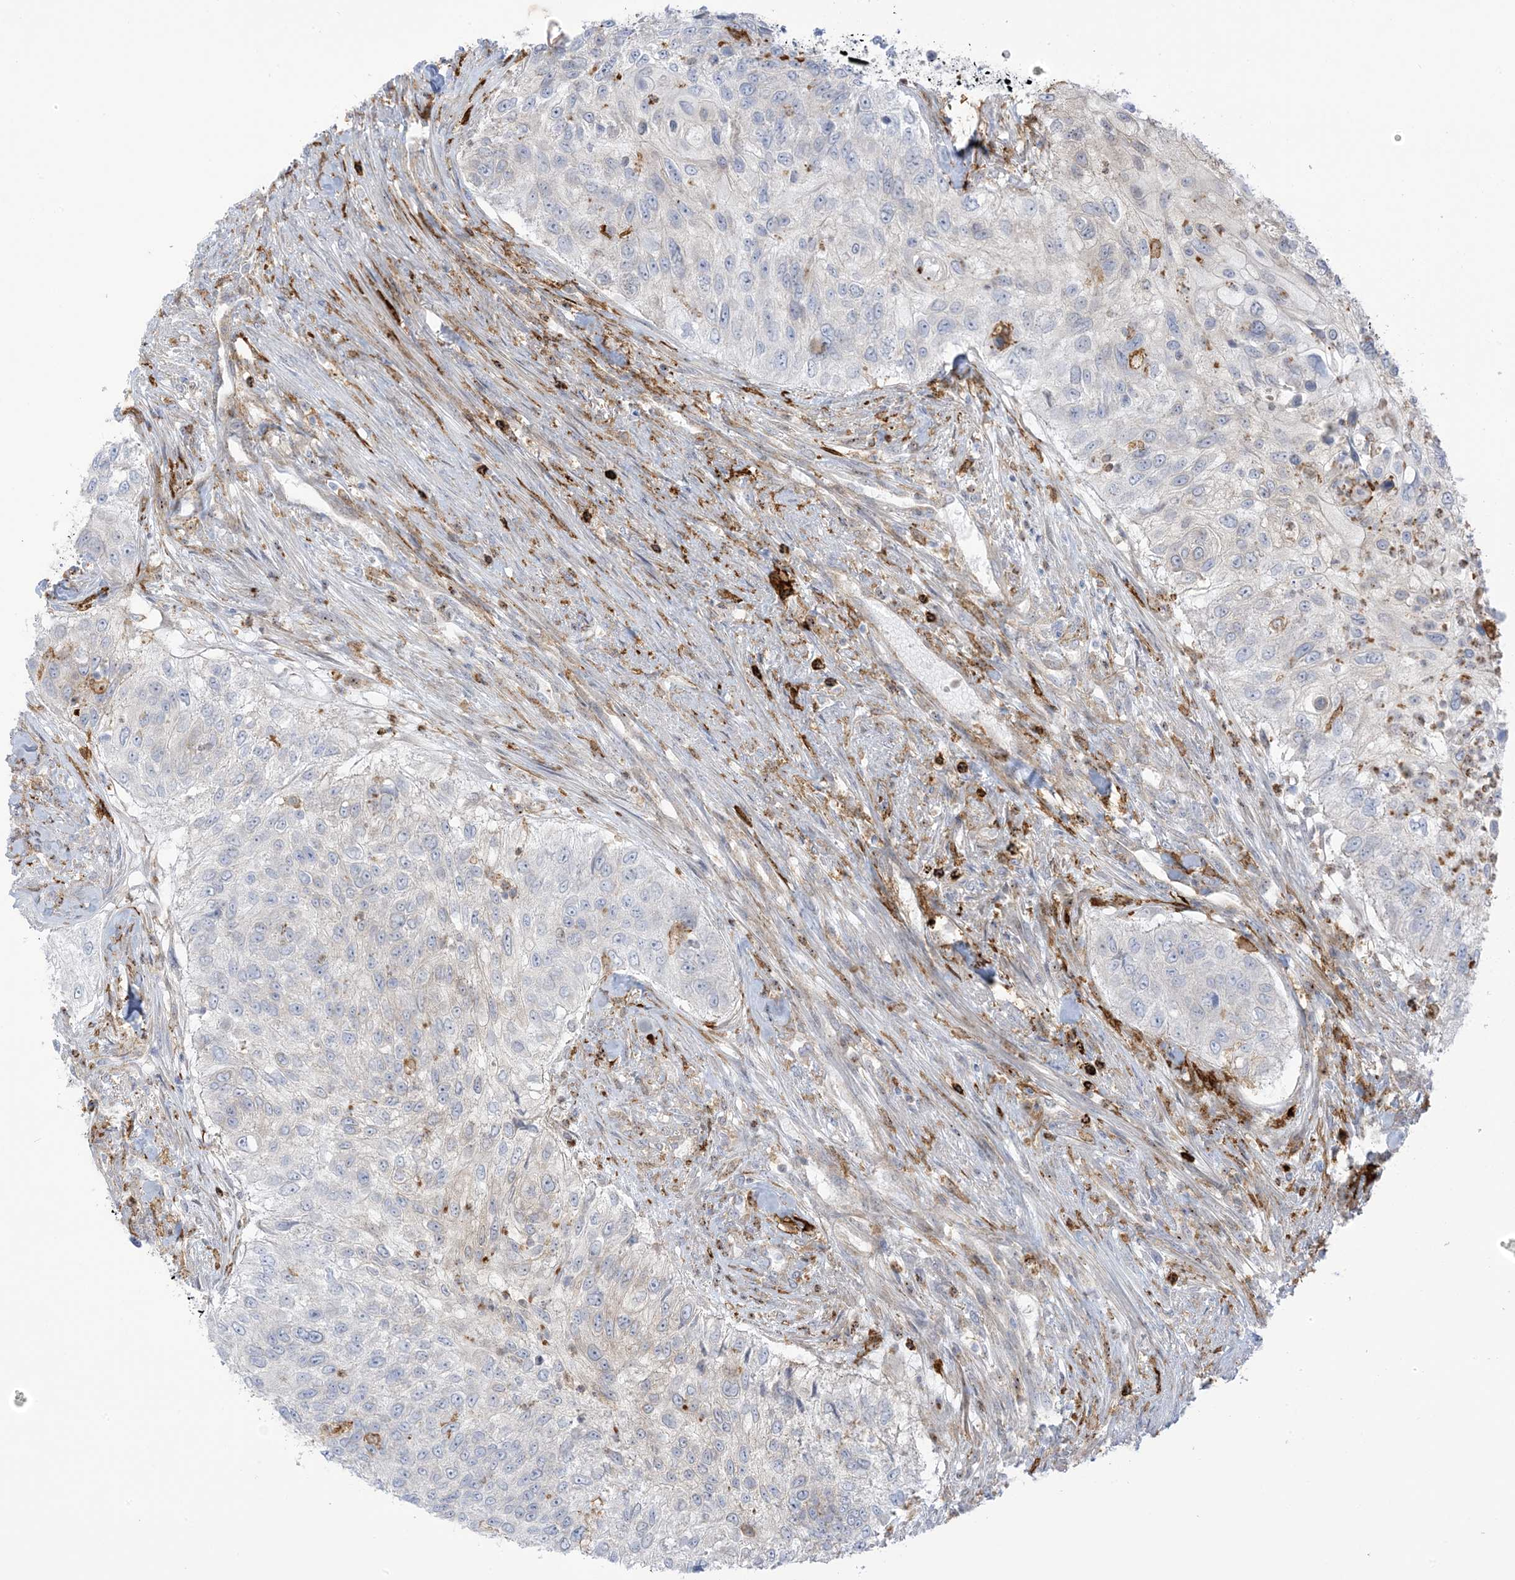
{"staining": {"intensity": "negative", "quantity": "none", "location": "none"}, "tissue": "urothelial cancer", "cell_type": "Tumor cells", "image_type": "cancer", "snomed": [{"axis": "morphology", "description": "Urothelial carcinoma, High grade"}, {"axis": "topography", "description": "Urinary bladder"}], "caption": "Urothelial cancer was stained to show a protein in brown. There is no significant expression in tumor cells.", "gene": "ICMT", "patient": {"sex": "female", "age": 60}}